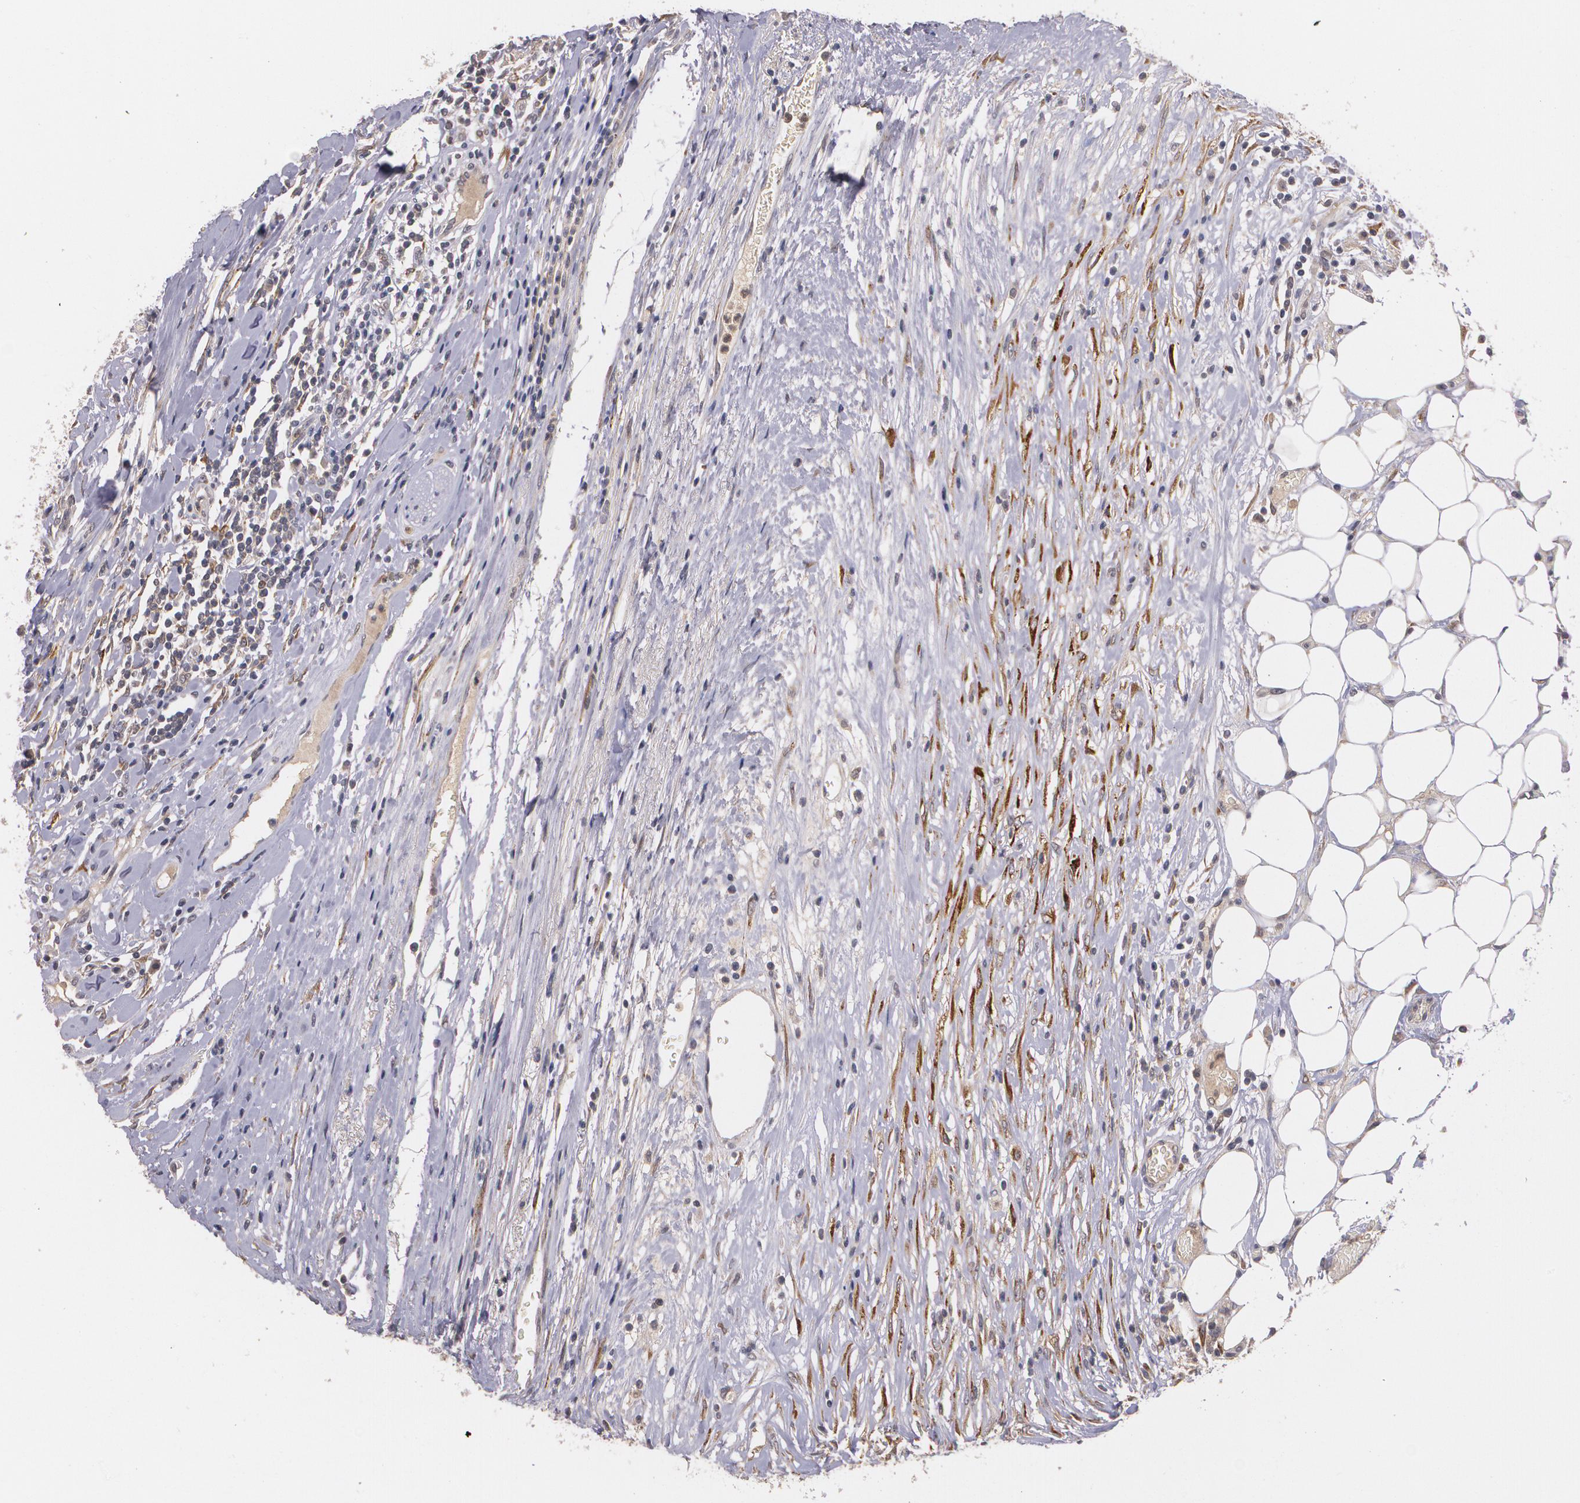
{"staining": {"intensity": "weak", "quantity": "<25%", "location": "cytoplasmic/membranous"}, "tissue": "colorectal cancer", "cell_type": "Tumor cells", "image_type": "cancer", "snomed": [{"axis": "morphology", "description": "Adenocarcinoma, NOS"}, {"axis": "topography", "description": "Colon"}], "caption": "Protein analysis of colorectal adenocarcinoma exhibits no significant expression in tumor cells.", "gene": "IFNGR2", "patient": {"sex": "female", "age": 53}}